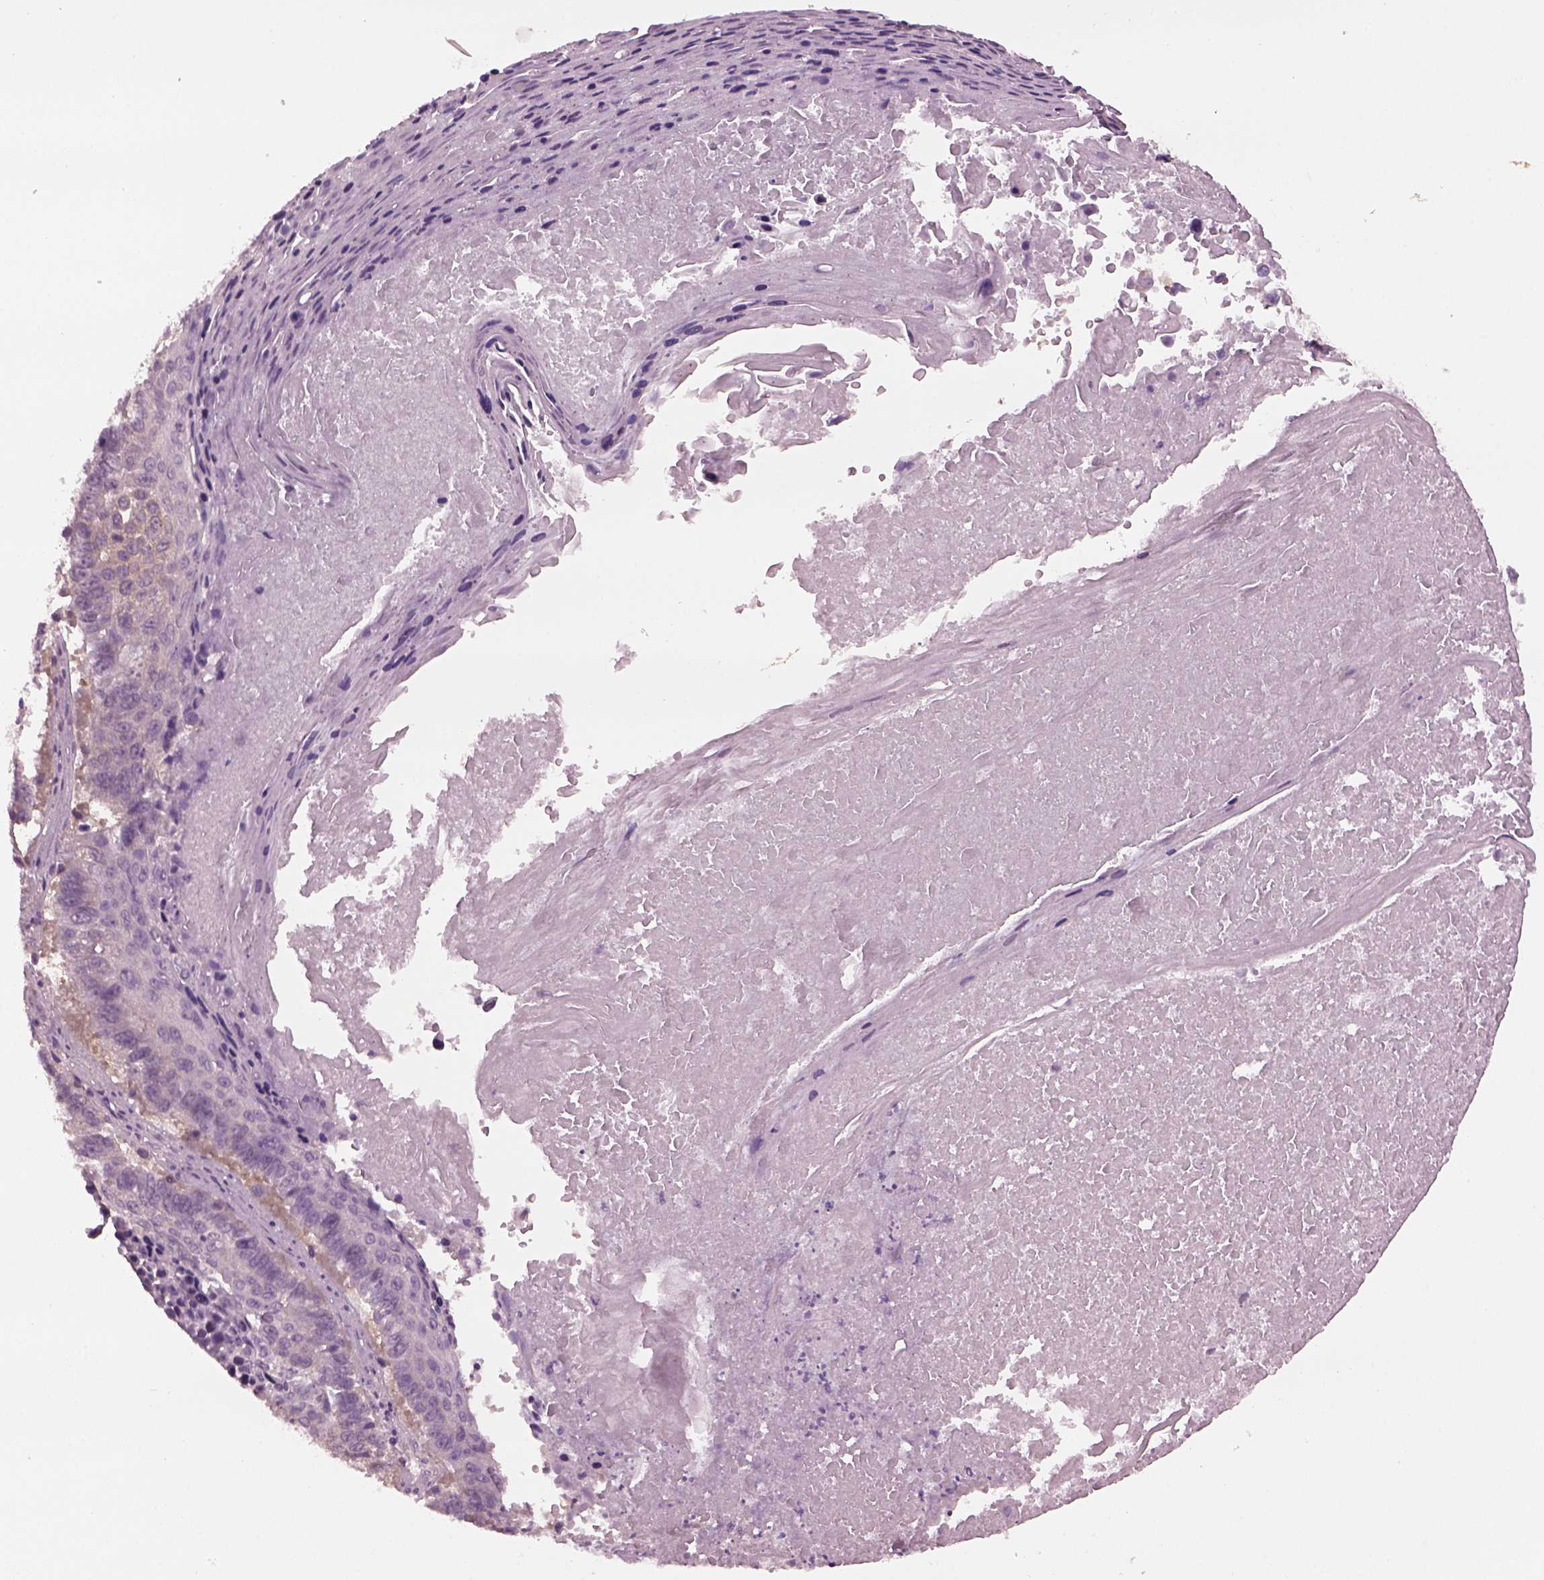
{"staining": {"intensity": "negative", "quantity": "none", "location": "none"}, "tissue": "lung cancer", "cell_type": "Tumor cells", "image_type": "cancer", "snomed": [{"axis": "morphology", "description": "Squamous cell carcinoma, NOS"}, {"axis": "topography", "description": "Lung"}], "caption": "Lung squamous cell carcinoma was stained to show a protein in brown. There is no significant staining in tumor cells.", "gene": "SHTN1", "patient": {"sex": "male", "age": 73}}